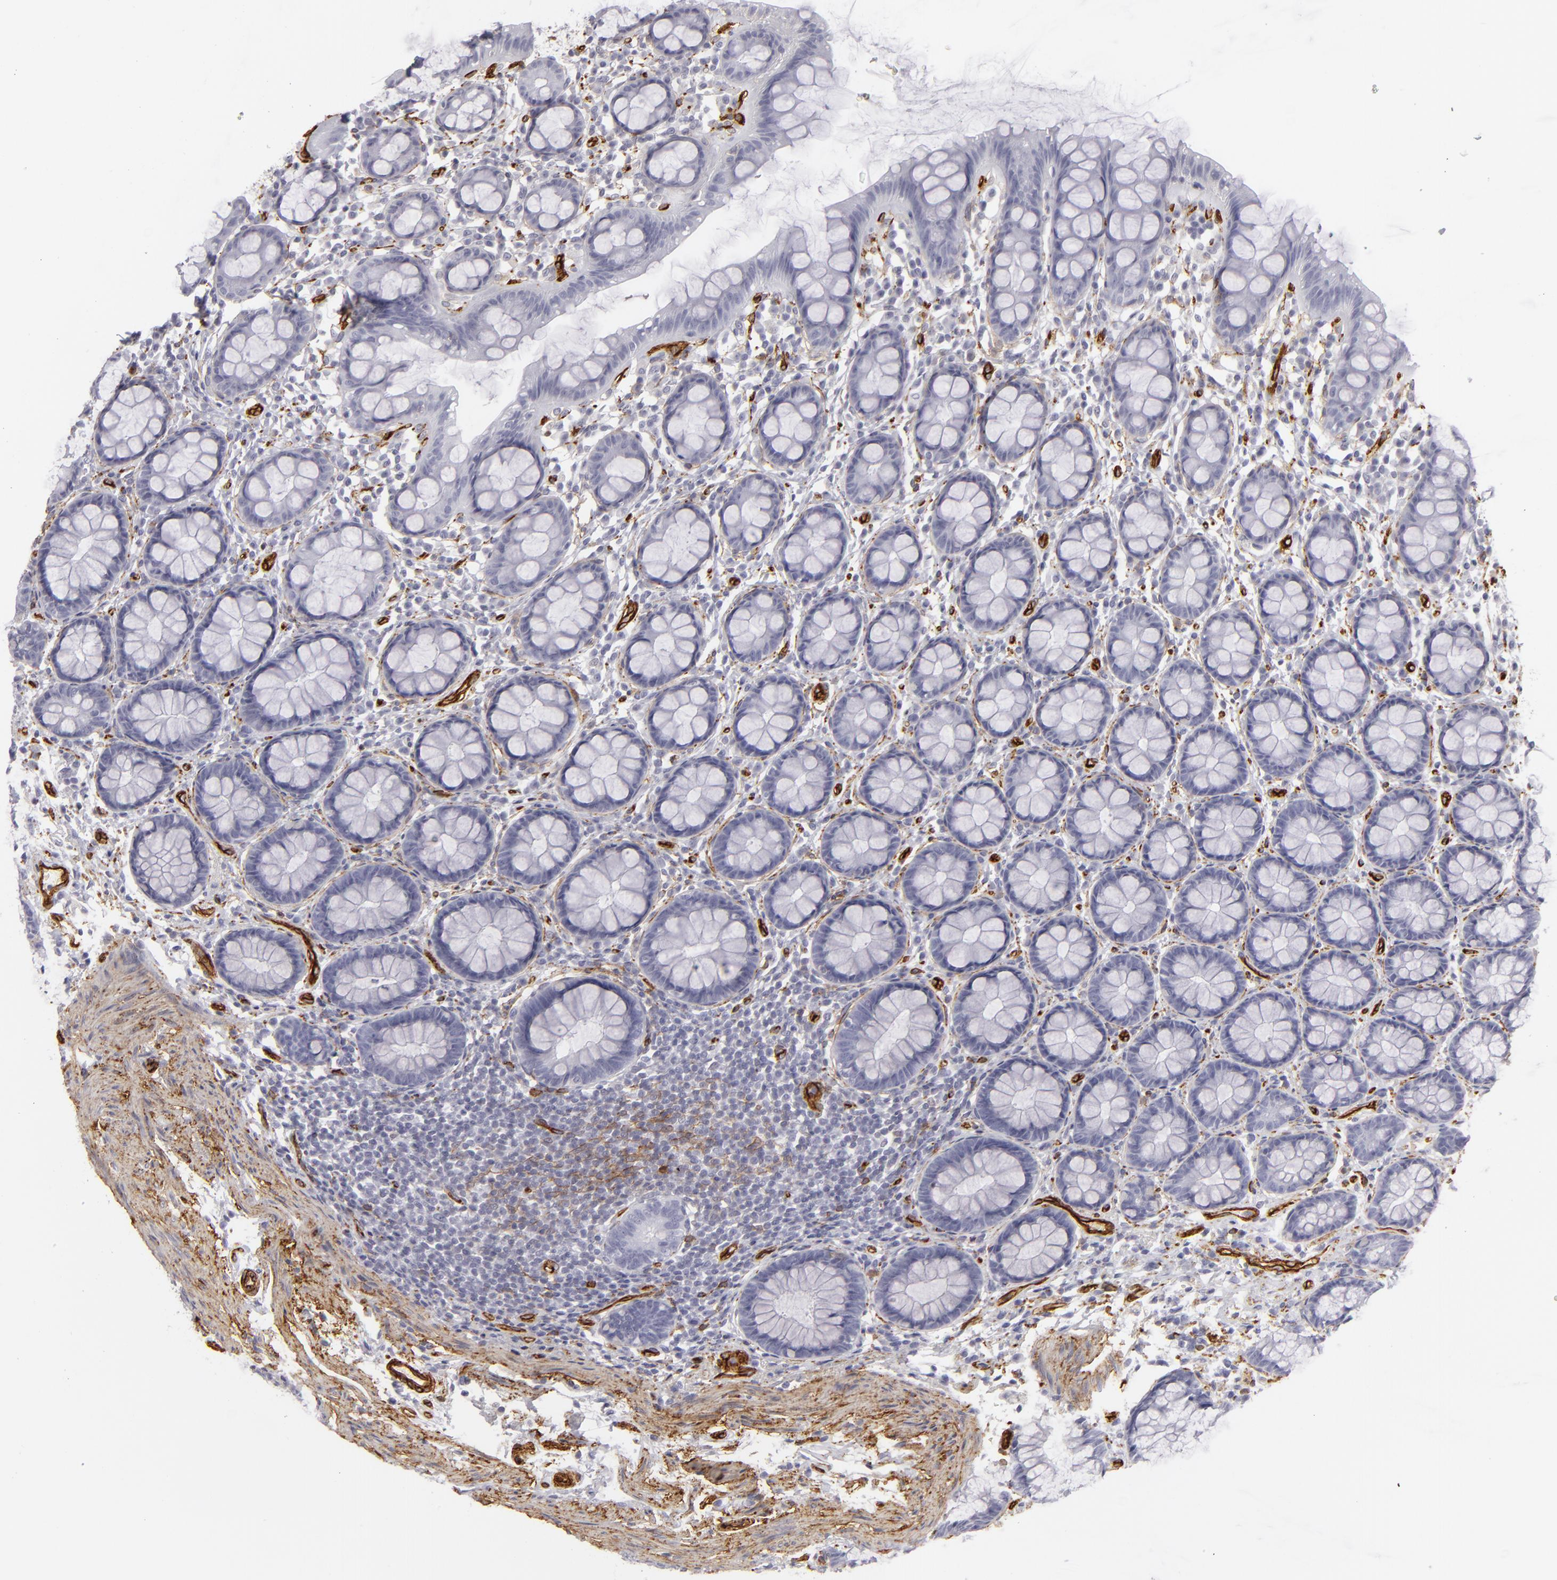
{"staining": {"intensity": "negative", "quantity": "none", "location": "none"}, "tissue": "rectum", "cell_type": "Glandular cells", "image_type": "normal", "snomed": [{"axis": "morphology", "description": "Normal tissue, NOS"}, {"axis": "topography", "description": "Rectum"}], "caption": "The immunohistochemistry (IHC) micrograph has no significant staining in glandular cells of rectum. The staining is performed using DAB (3,3'-diaminobenzidine) brown chromogen with nuclei counter-stained in using hematoxylin.", "gene": "MCAM", "patient": {"sex": "male", "age": 92}}